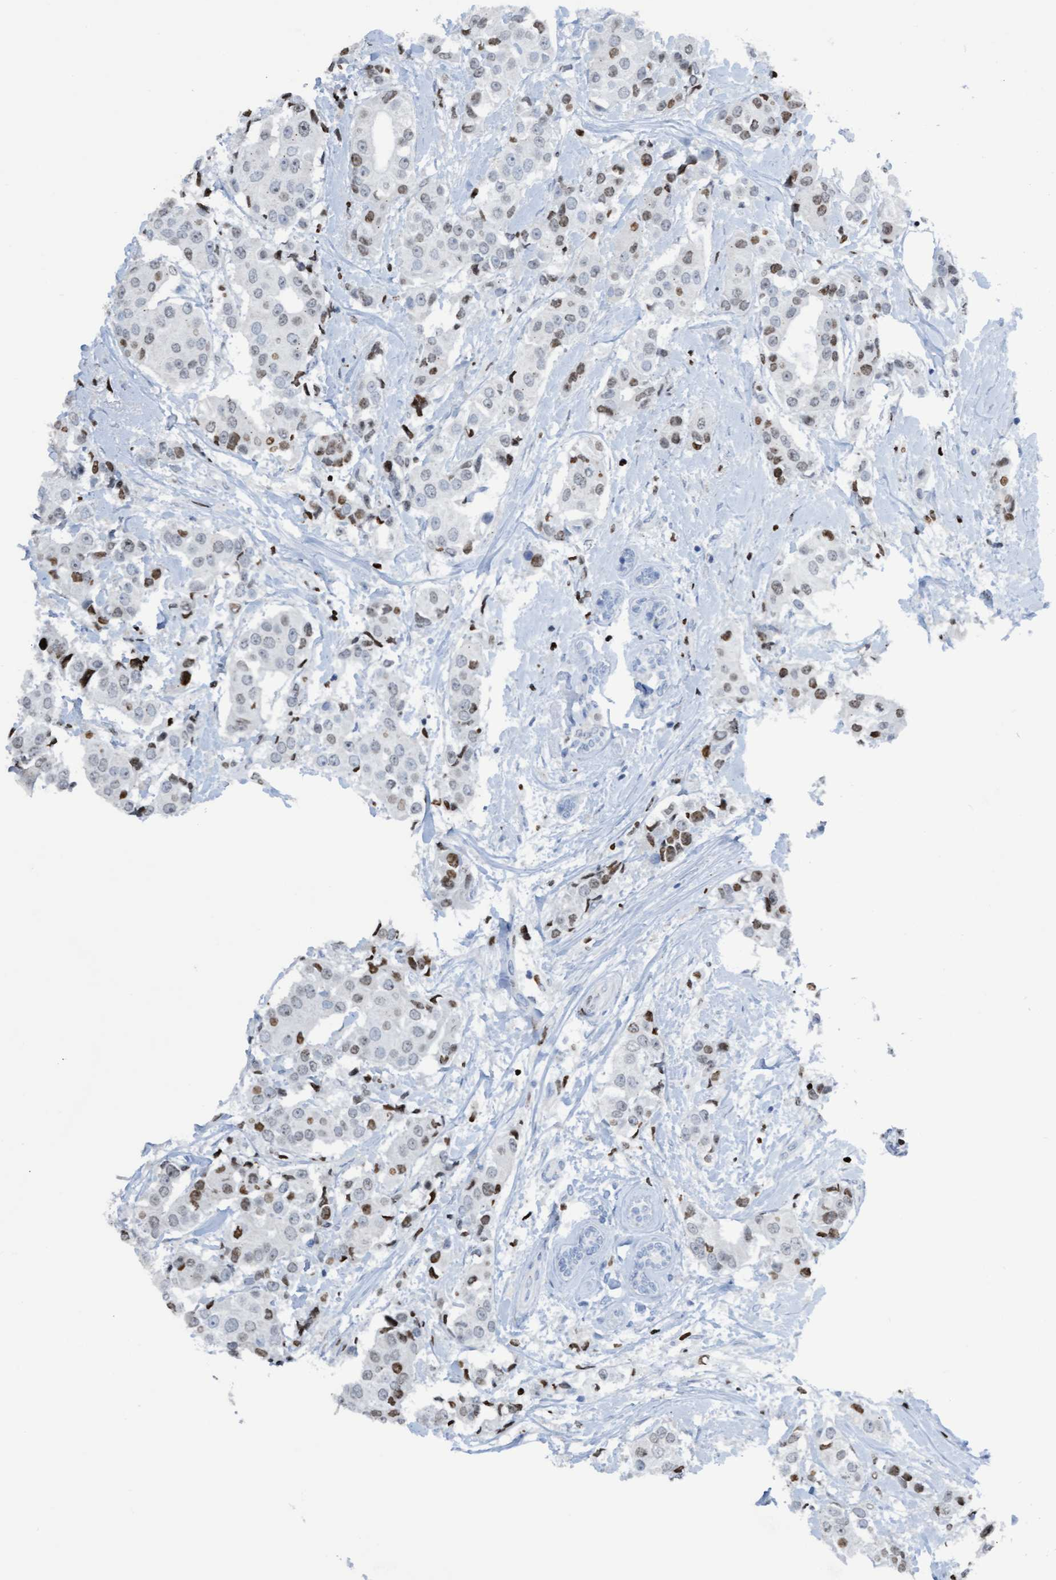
{"staining": {"intensity": "moderate", "quantity": "25%-75%", "location": "nuclear"}, "tissue": "breast cancer", "cell_type": "Tumor cells", "image_type": "cancer", "snomed": [{"axis": "morphology", "description": "Normal tissue, NOS"}, {"axis": "morphology", "description": "Duct carcinoma"}, {"axis": "topography", "description": "Breast"}], "caption": "Breast infiltrating ductal carcinoma stained with a protein marker exhibits moderate staining in tumor cells.", "gene": "CBX2", "patient": {"sex": "female", "age": 39}}